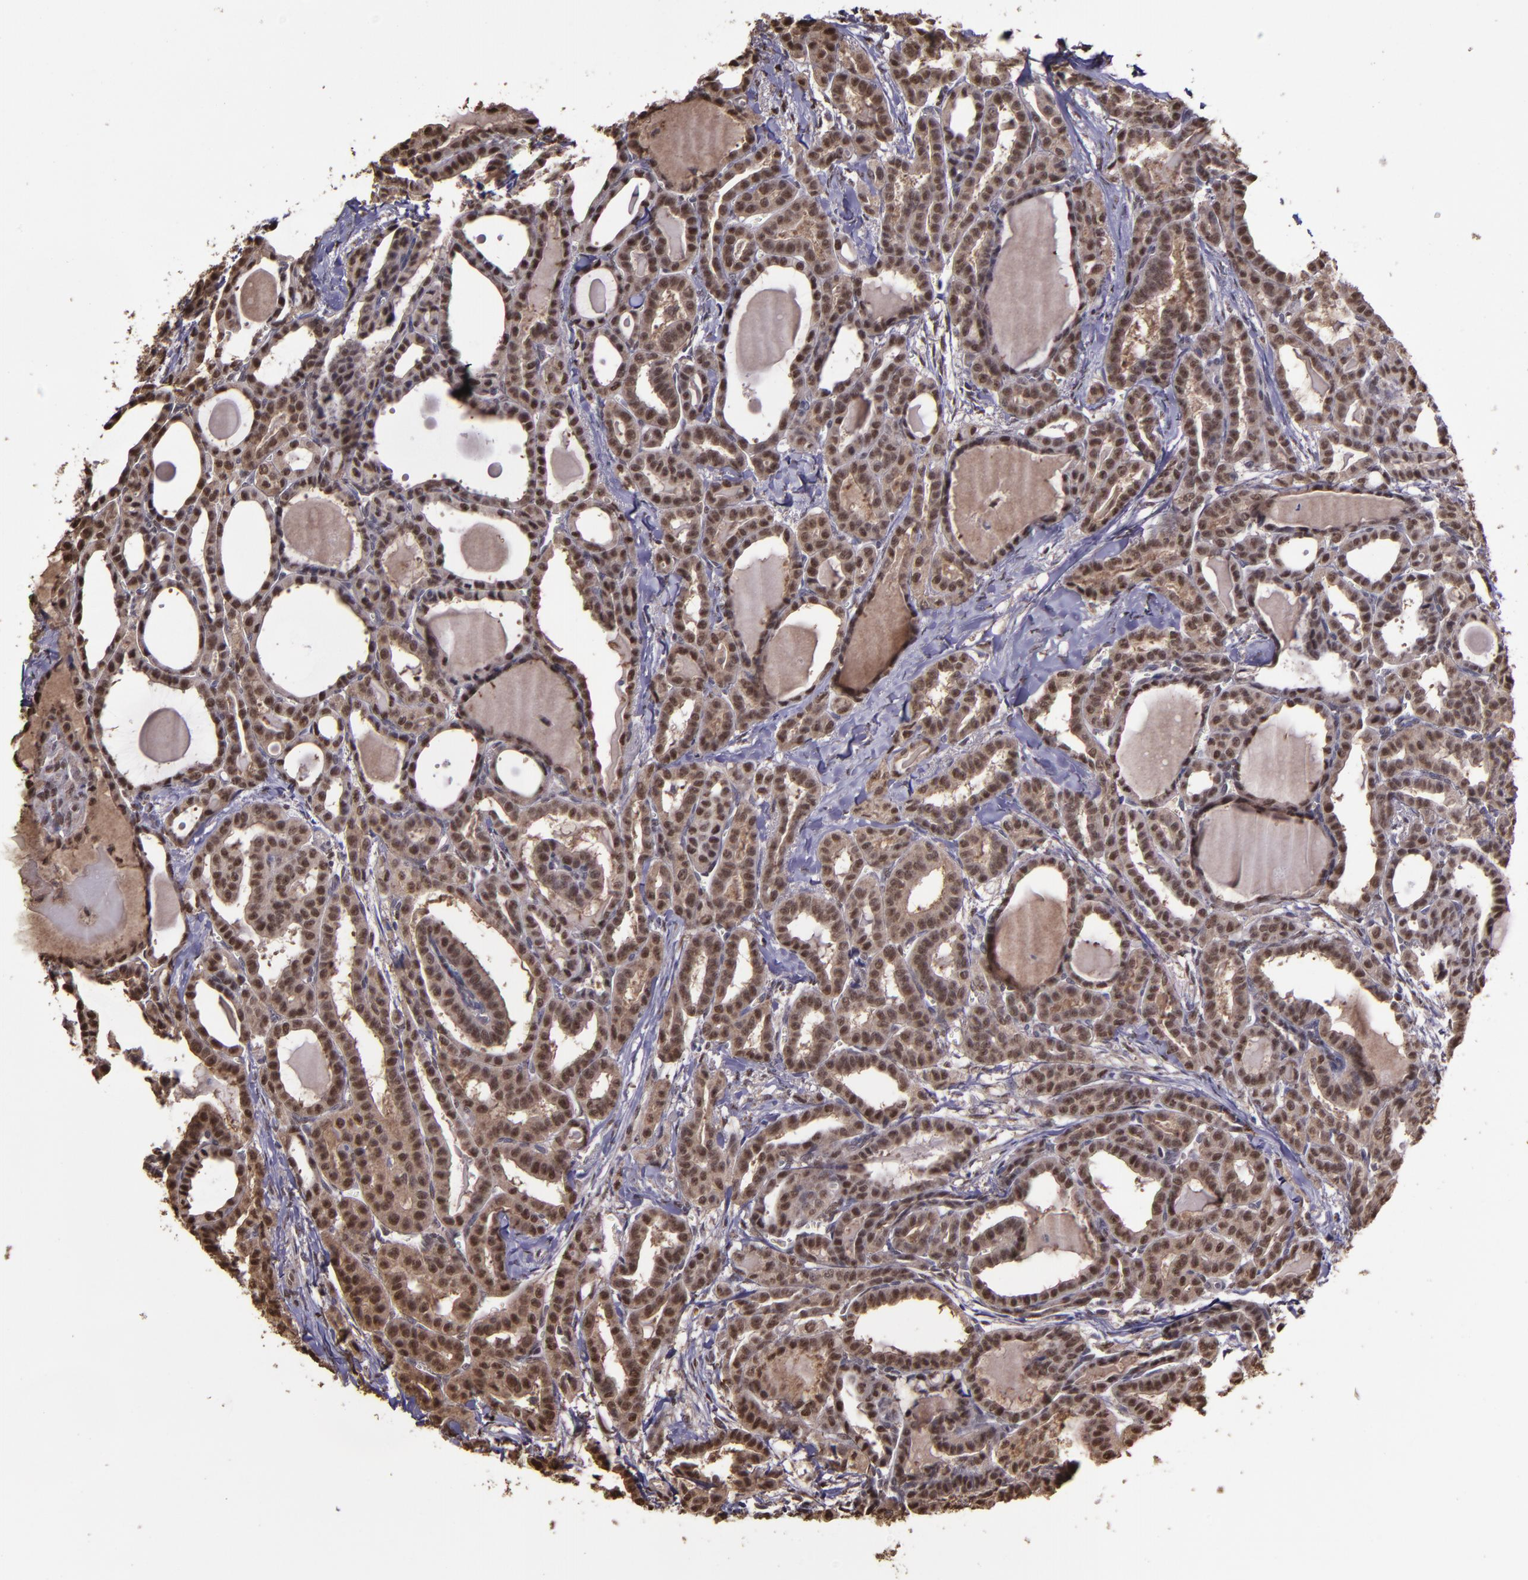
{"staining": {"intensity": "moderate", "quantity": ">75%", "location": "cytoplasmic/membranous,nuclear"}, "tissue": "thyroid cancer", "cell_type": "Tumor cells", "image_type": "cancer", "snomed": [{"axis": "morphology", "description": "Carcinoma, NOS"}, {"axis": "topography", "description": "Thyroid gland"}], "caption": "This image shows IHC staining of human thyroid cancer, with medium moderate cytoplasmic/membranous and nuclear positivity in approximately >75% of tumor cells.", "gene": "SERPINF2", "patient": {"sex": "female", "age": 91}}